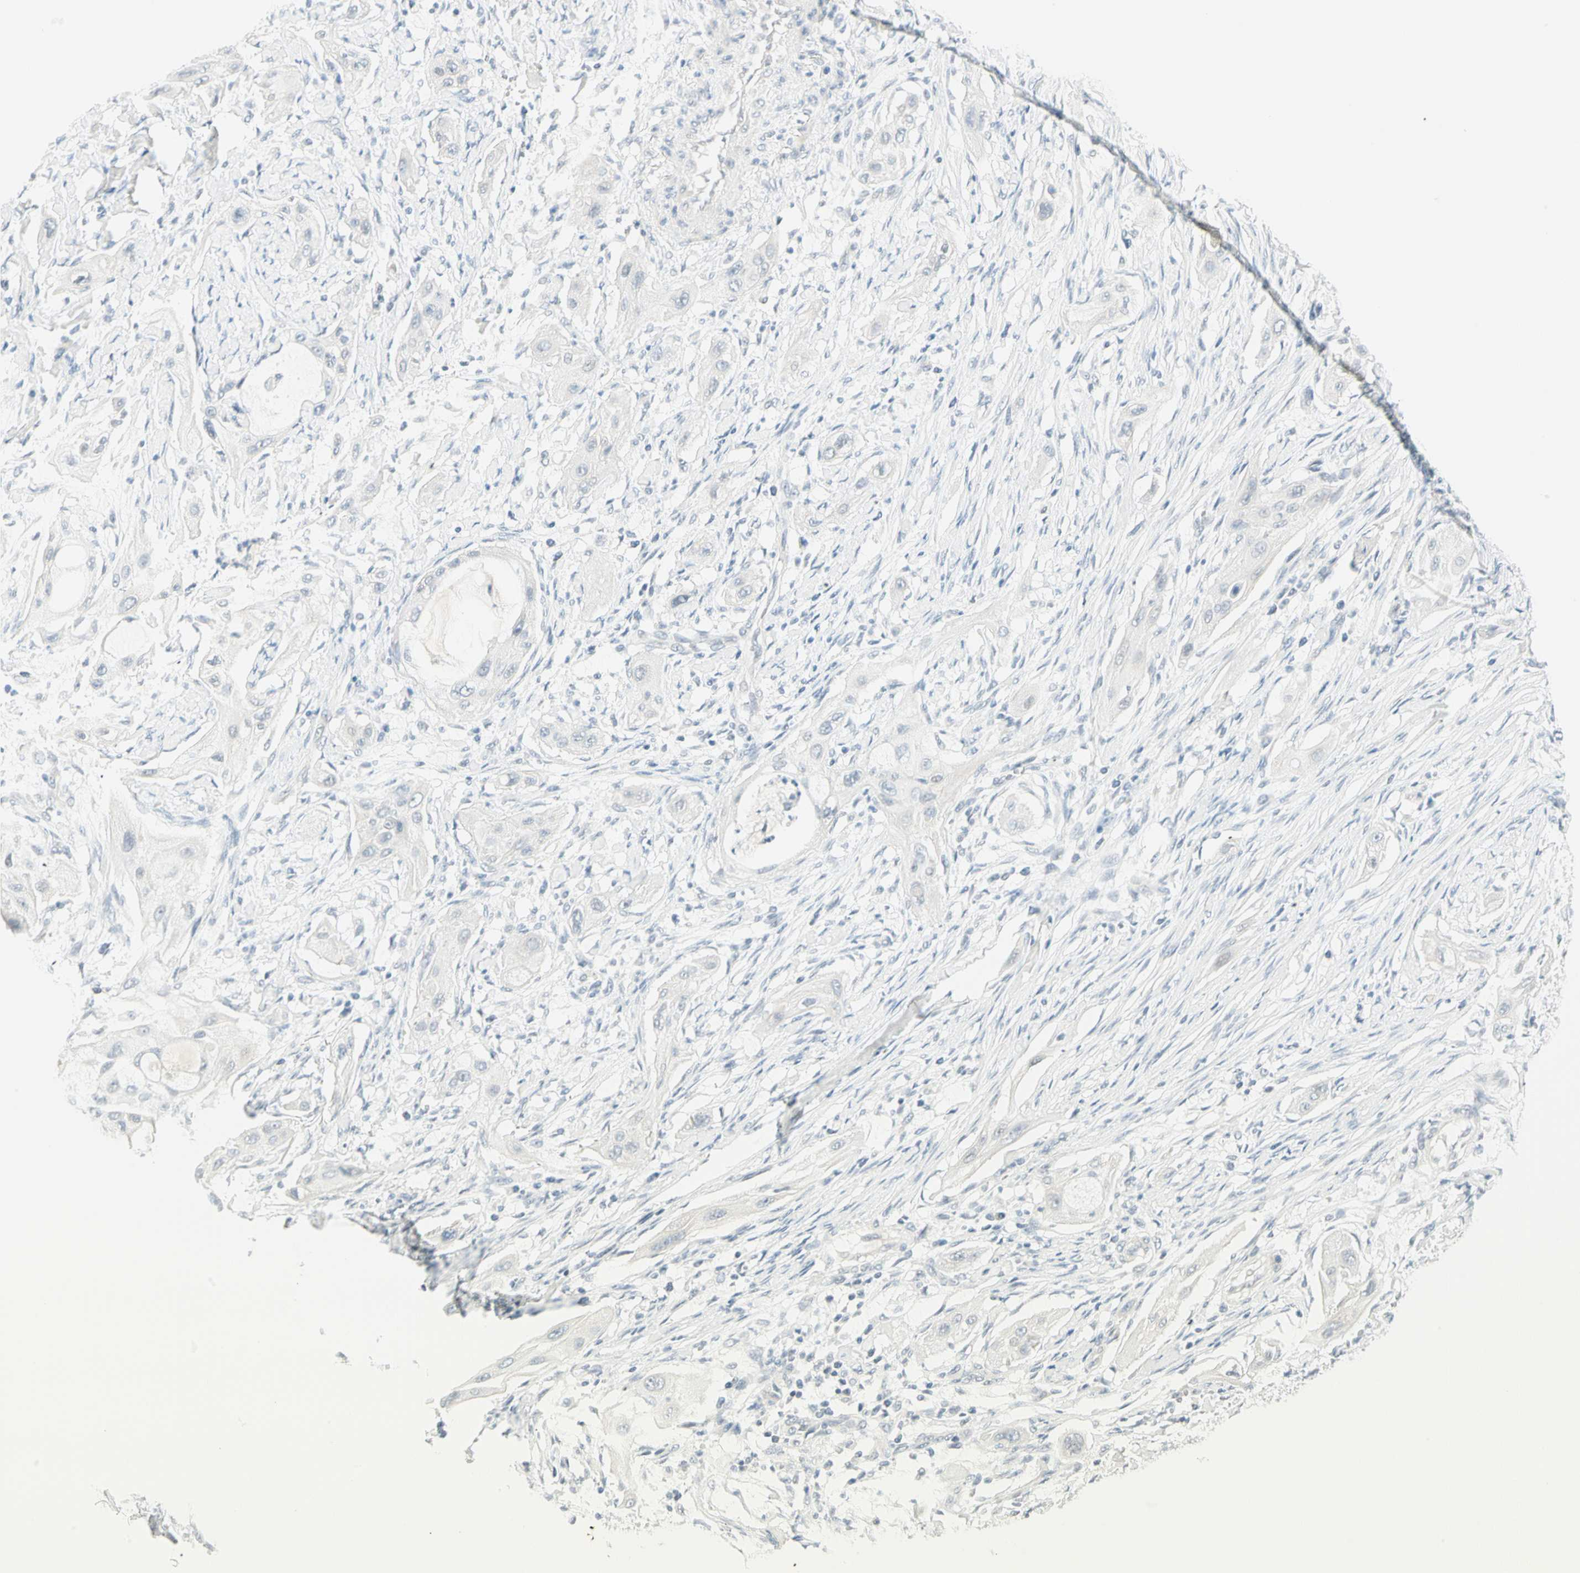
{"staining": {"intensity": "negative", "quantity": "none", "location": "none"}, "tissue": "lung cancer", "cell_type": "Tumor cells", "image_type": "cancer", "snomed": [{"axis": "morphology", "description": "Squamous cell carcinoma, NOS"}, {"axis": "topography", "description": "Lung"}], "caption": "IHC of lung cancer (squamous cell carcinoma) reveals no staining in tumor cells.", "gene": "MLLT10", "patient": {"sex": "female", "age": 47}}